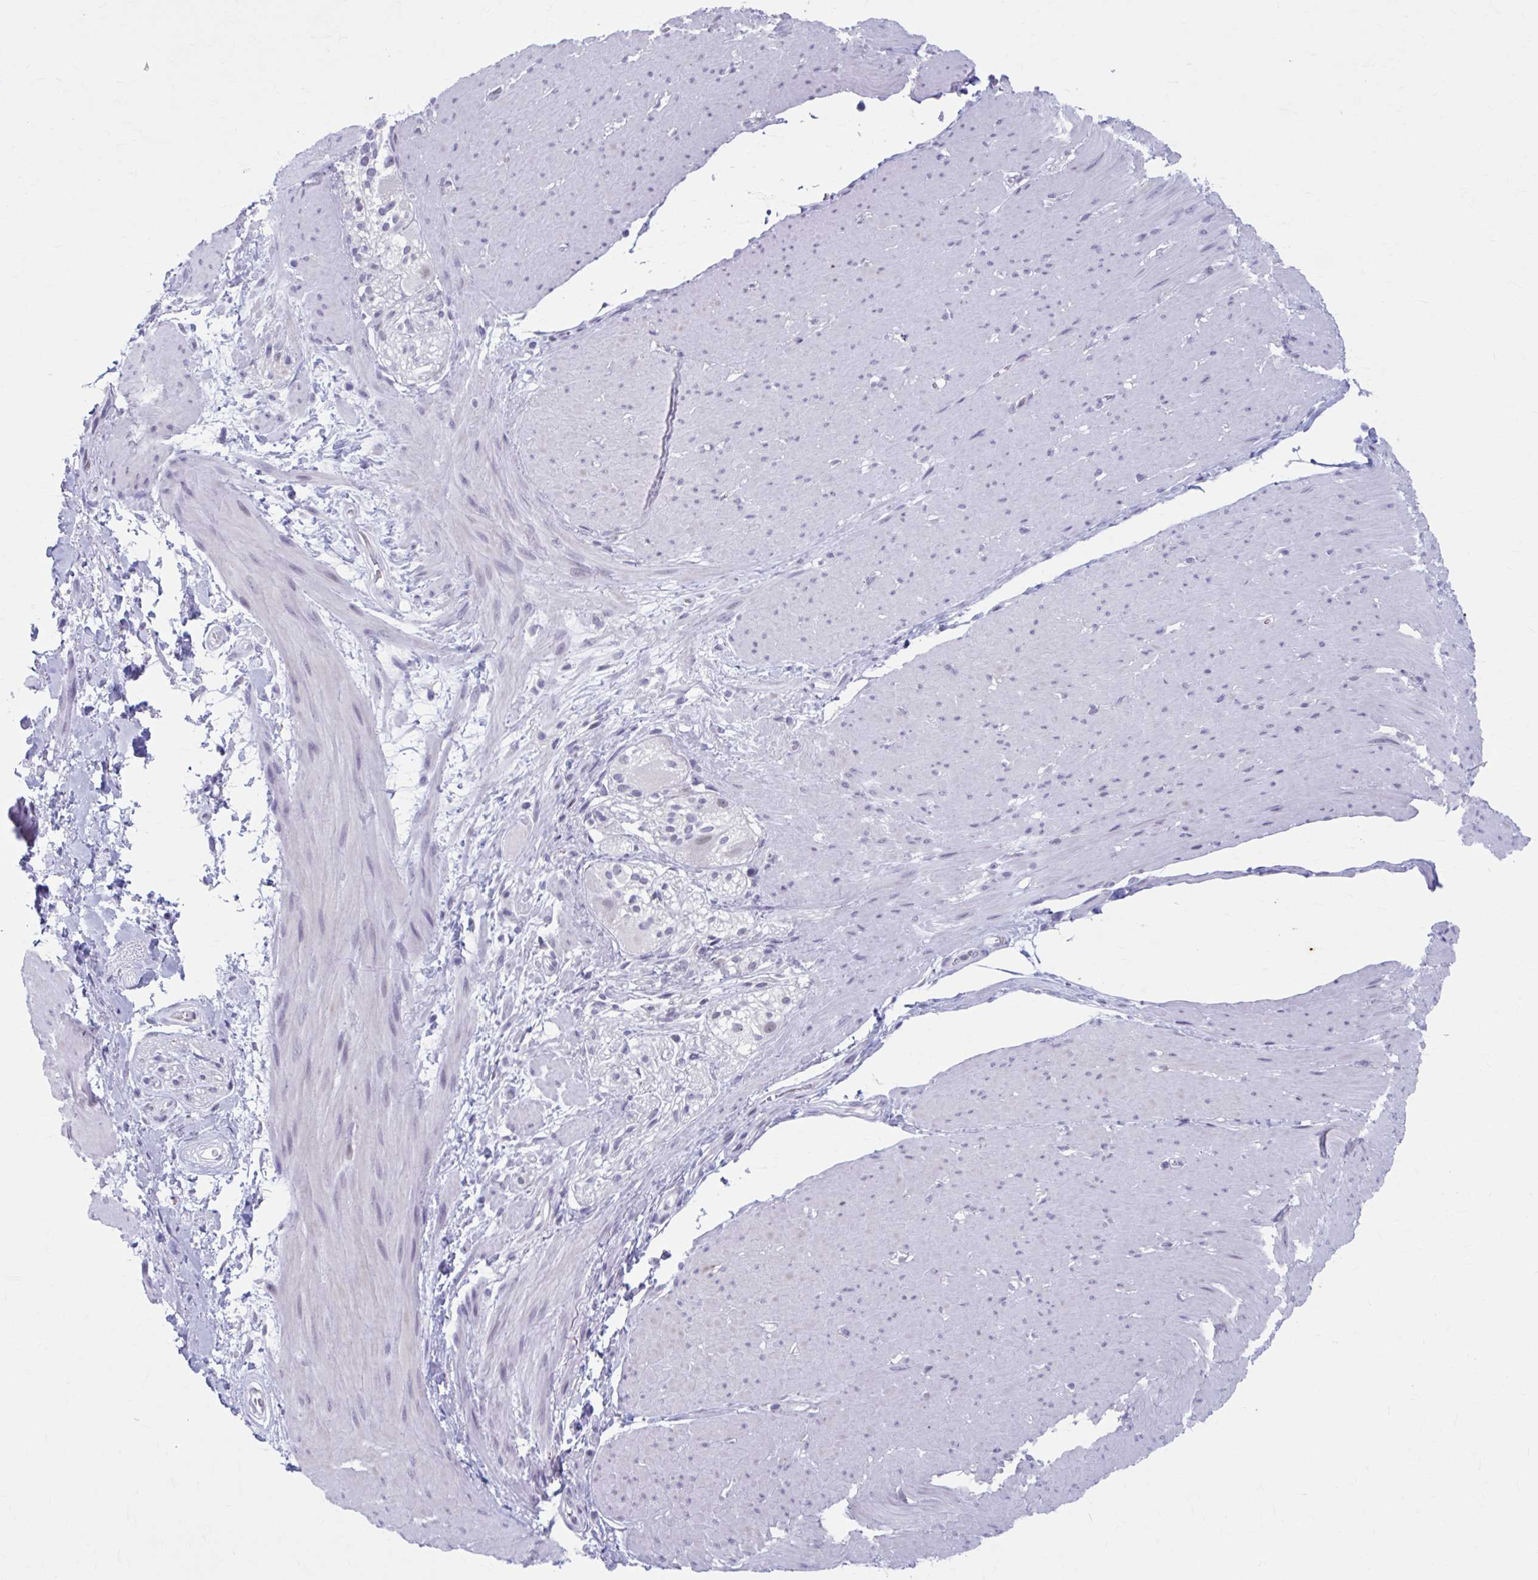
{"staining": {"intensity": "negative", "quantity": "none", "location": "none"}, "tissue": "smooth muscle", "cell_type": "Smooth muscle cells", "image_type": "normal", "snomed": [{"axis": "morphology", "description": "Normal tissue, NOS"}, {"axis": "topography", "description": "Smooth muscle"}, {"axis": "topography", "description": "Rectum"}], "caption": "IHC photomicrograph of benign smooth muscle: human smooth muscle stained with DAB demonstrates no significant protein positivity in smooth muscle cells.", "gene": "CCDC105", "patient": {"sex": "male", "age": 53}}